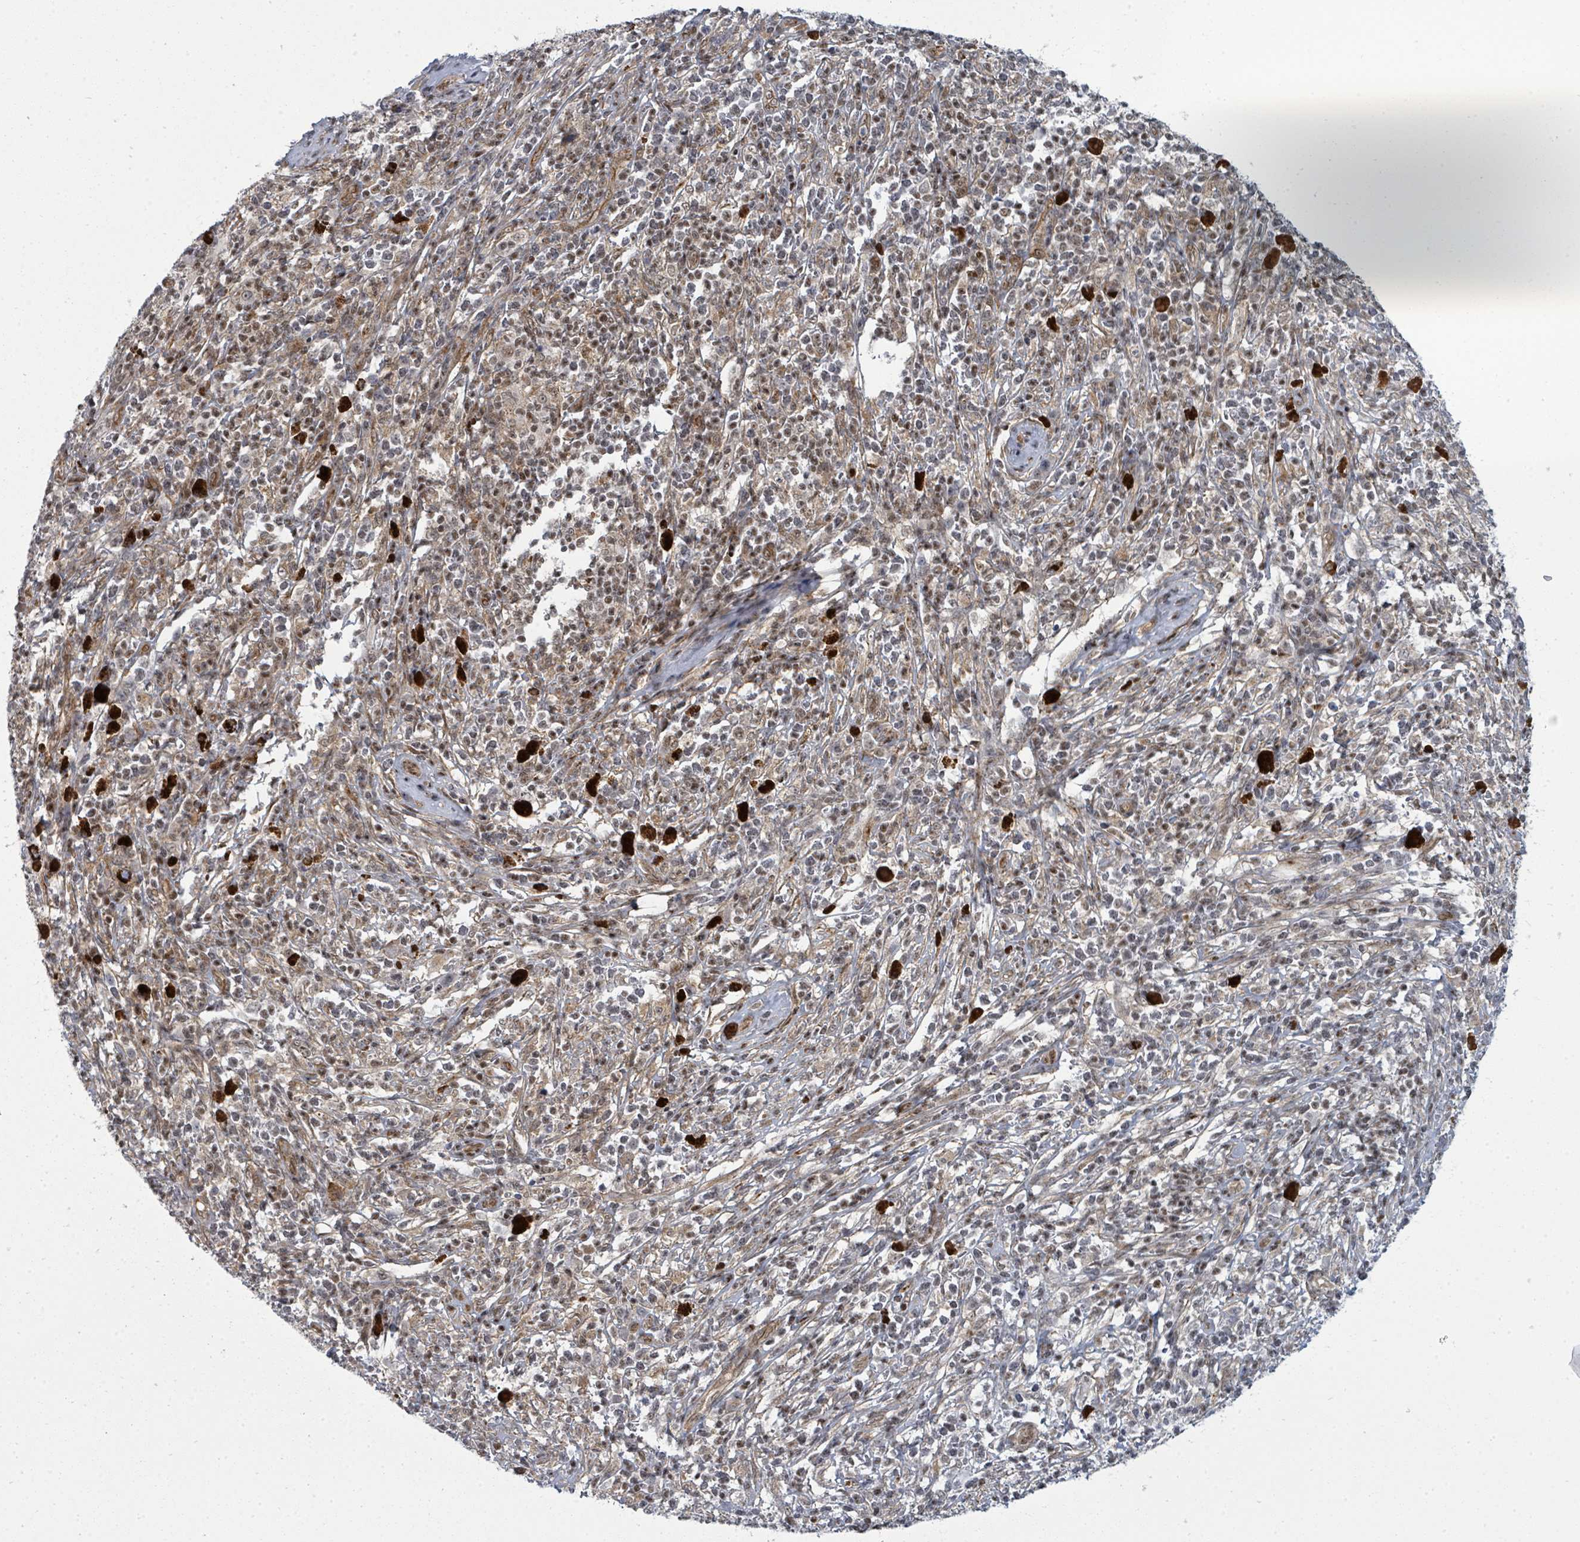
{"staining": {"intensity": "weak", "quantity": "25%-75%", "location": "cytoplasmic/membranous,nuclear"}, "tissue": "melanoma", "cell_type": "Tumor cells", "image_type": "cancer", "snomed": [{"axis": "morphology", "description": "Malignant melanoma, NOS"}, {"axis": "topography", "description": "Skin"}], "caption": "An IHC image of tumor tissue is shown. Protein staining in brown shows weak cytoplasmic/membranous and nuclear positivity in malignant melanoma within tumor cells. The protein of interest is stained brown, and the nuclei are stained in blue (DAB IHC with brightfield microscopy, high magnification).", "gene": "PSMG2", "patient": {"sex": "male", "age": 66}}